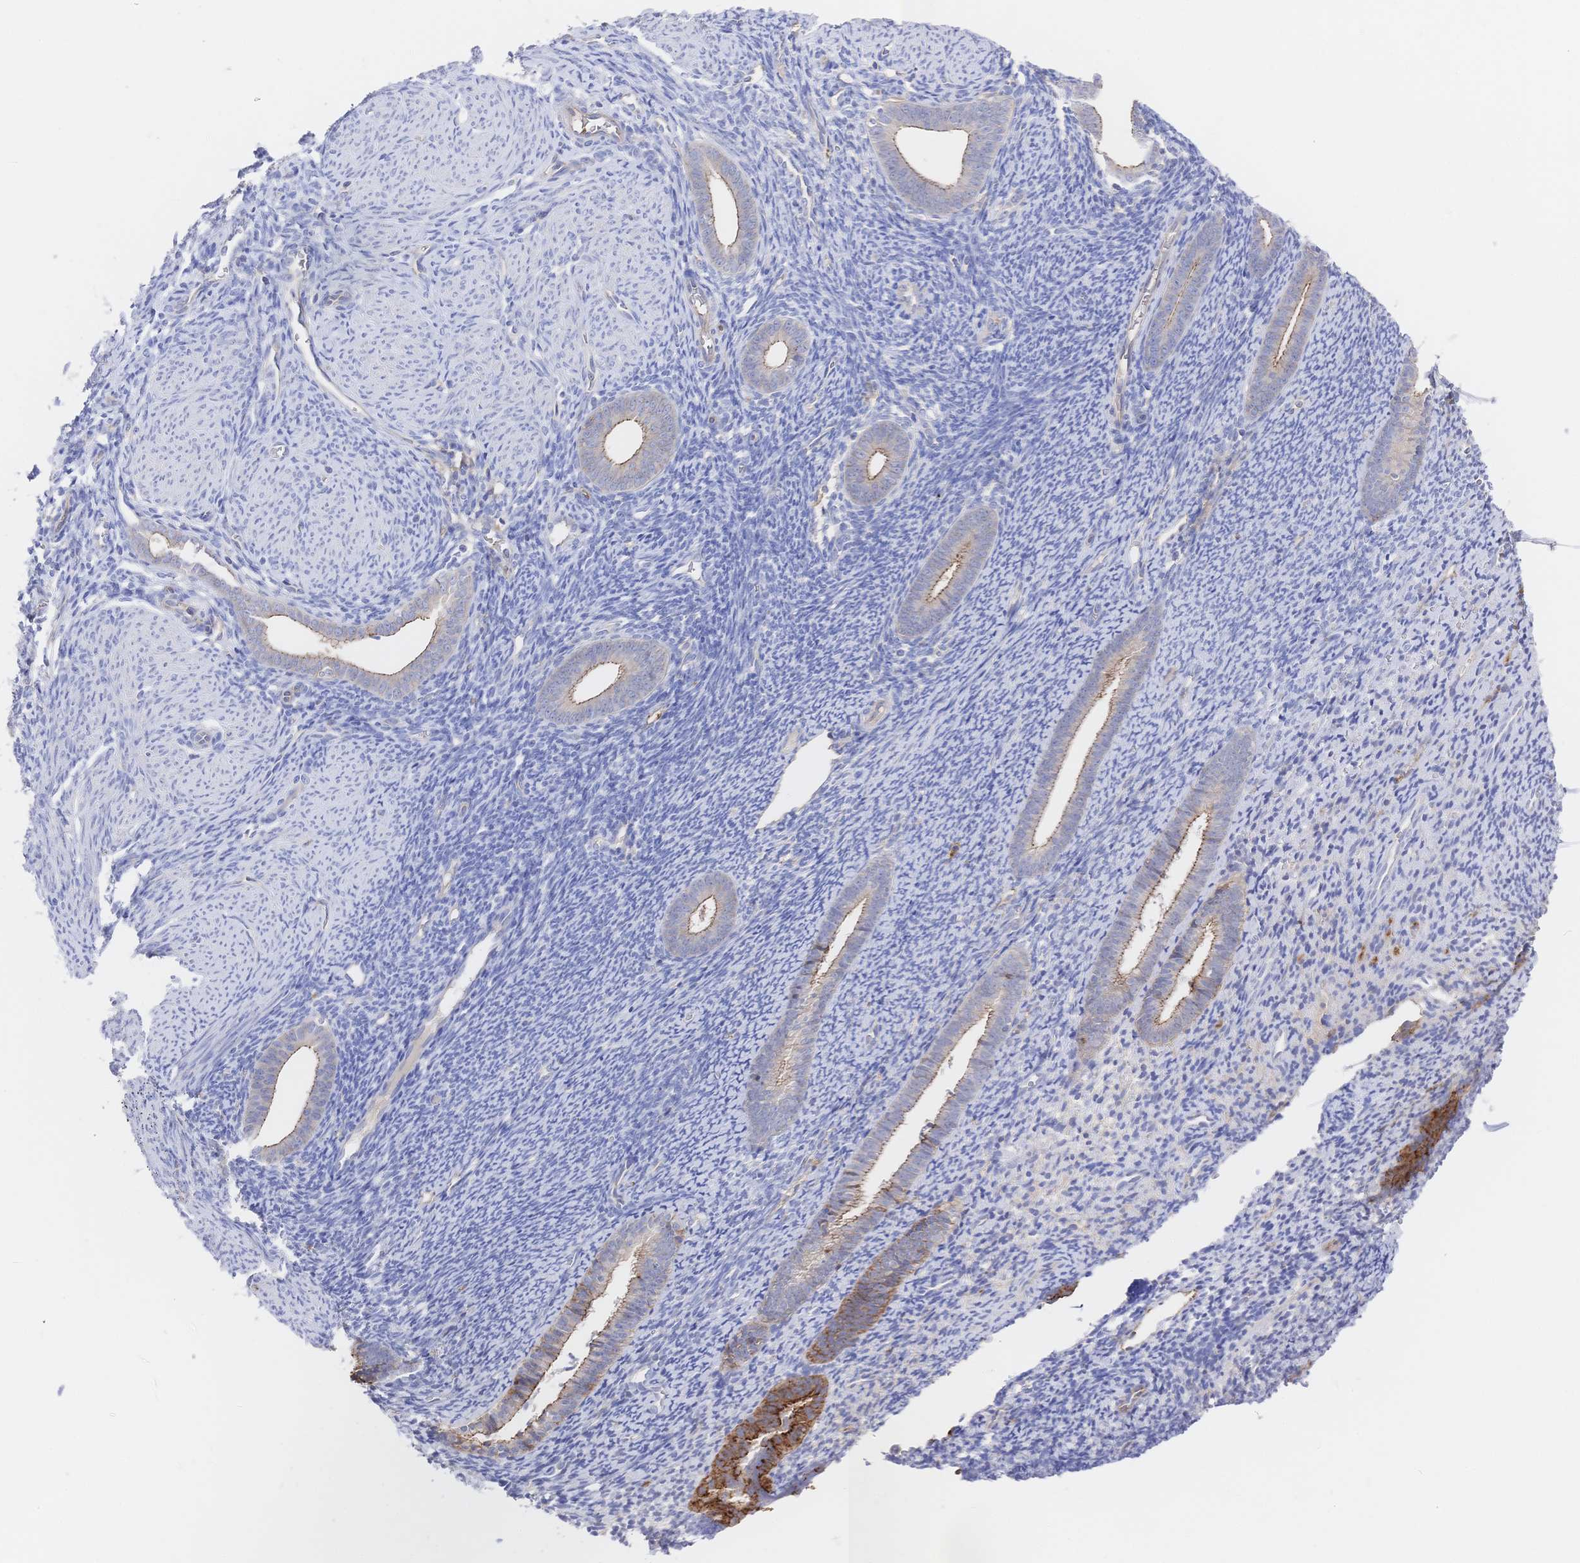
{"staining": {"intensity": "negative", "quantity": "none", "location": "none"}, "tissue": "endometrium", "cell_type": "Cells in endometrial stroma", "image_type": "normal", "snomed": [{"axis": "morphology", "description": "Normal tissue, NOS"}, {"axis": "topography", "description": "Endometrium"}], "caption": "IHC image of unremarkable endometrium: human endometrium stained with DAB (3,3'-diaminobenzidine) displays no significant protein positivity in cells in endometrial stroma.", "gene": "F11R", "patient": {"sex": "female", "age": 39}}